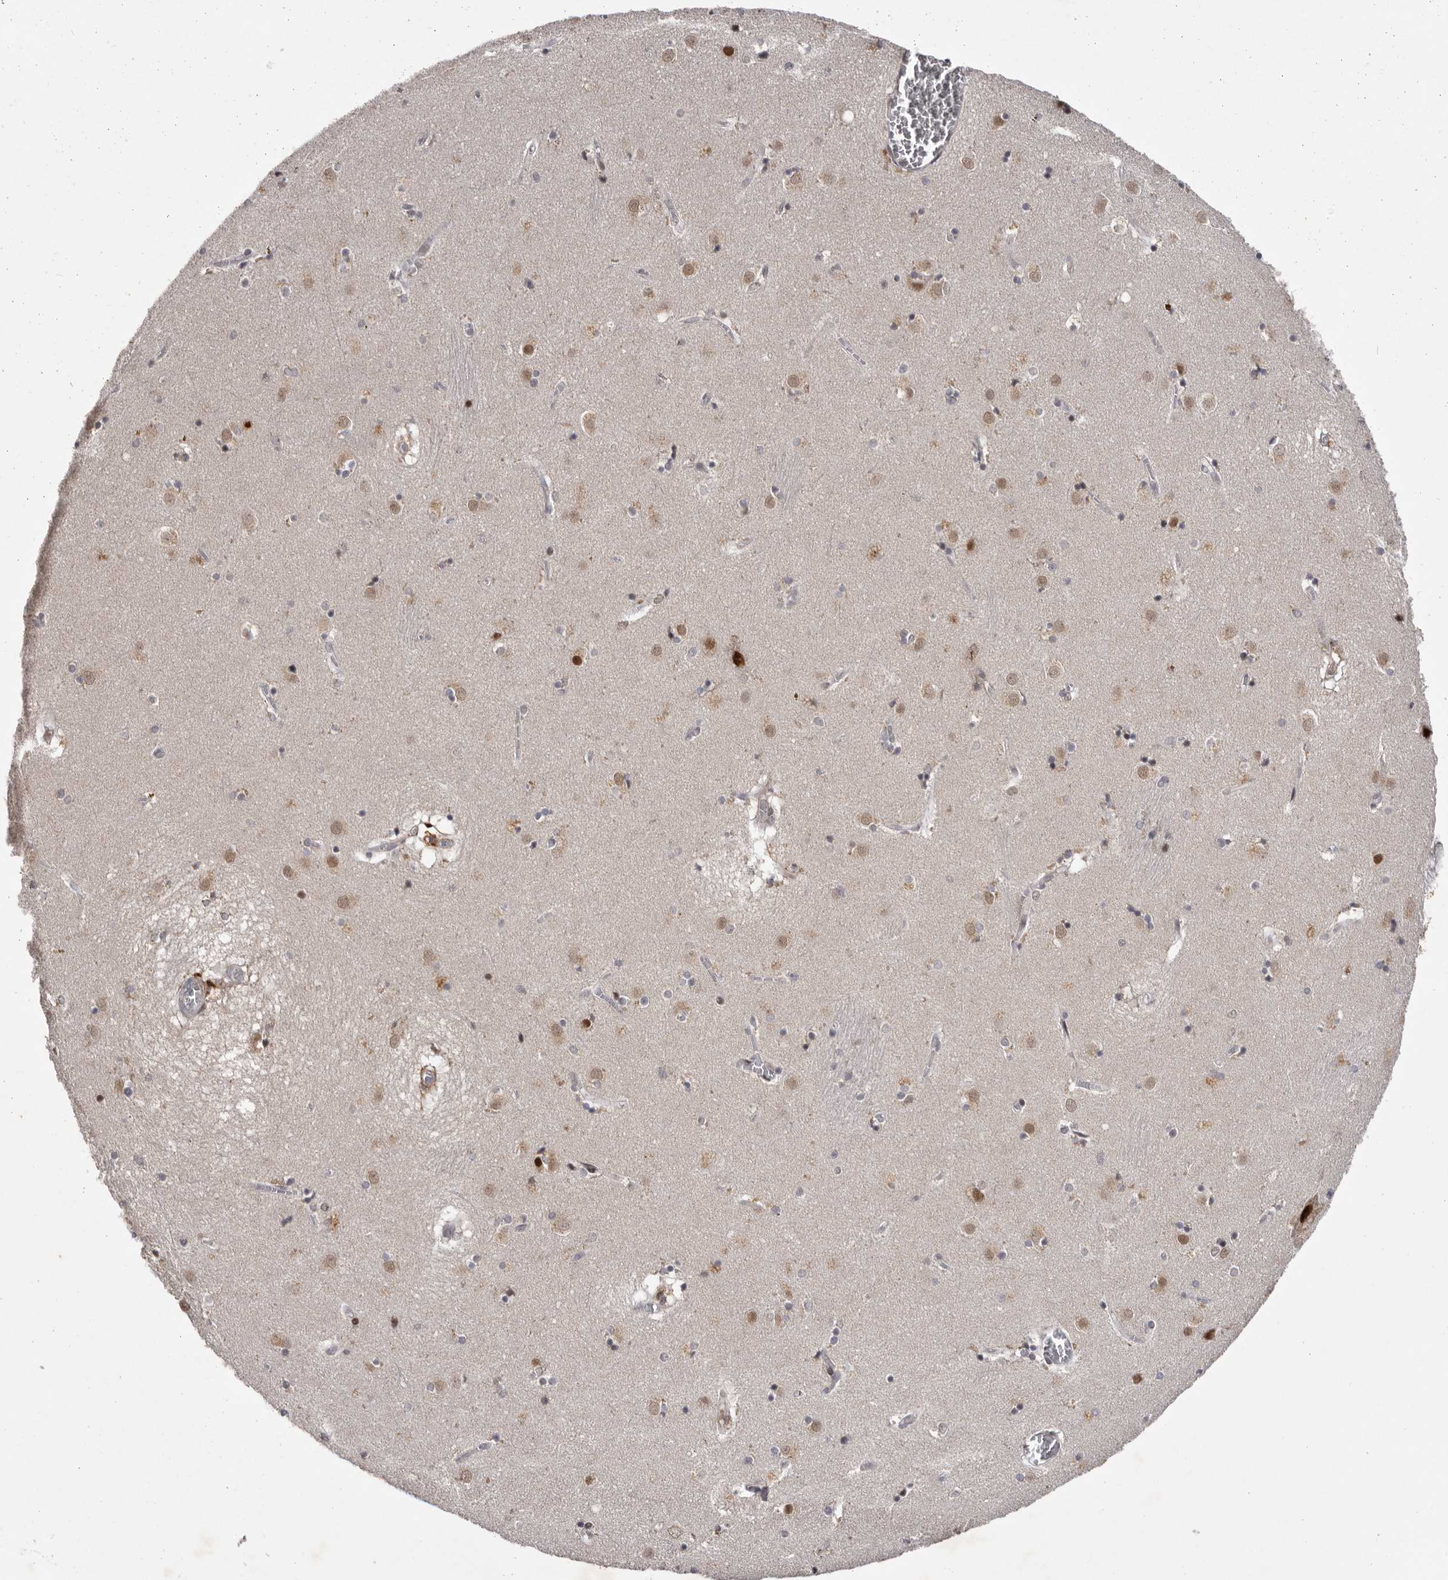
{"staining": {"intensity": "negative", "quantity": "none", "location": "none"}, "tissue": "caudate", "cell_type": "Glial cells", "image_type": "normal", "snomed": [{"axis": "morphology", "description": "Normal tissue, NOS"}, {"axis": "topography", "description": "Lateral ventricle wall"}], "caption": "Immunohistochemical staining of unremarkable human caudate reveals no significant positivity in glial cells.", "gene": "C17orf99", "patient": {"sex": "male", "age": 70}}